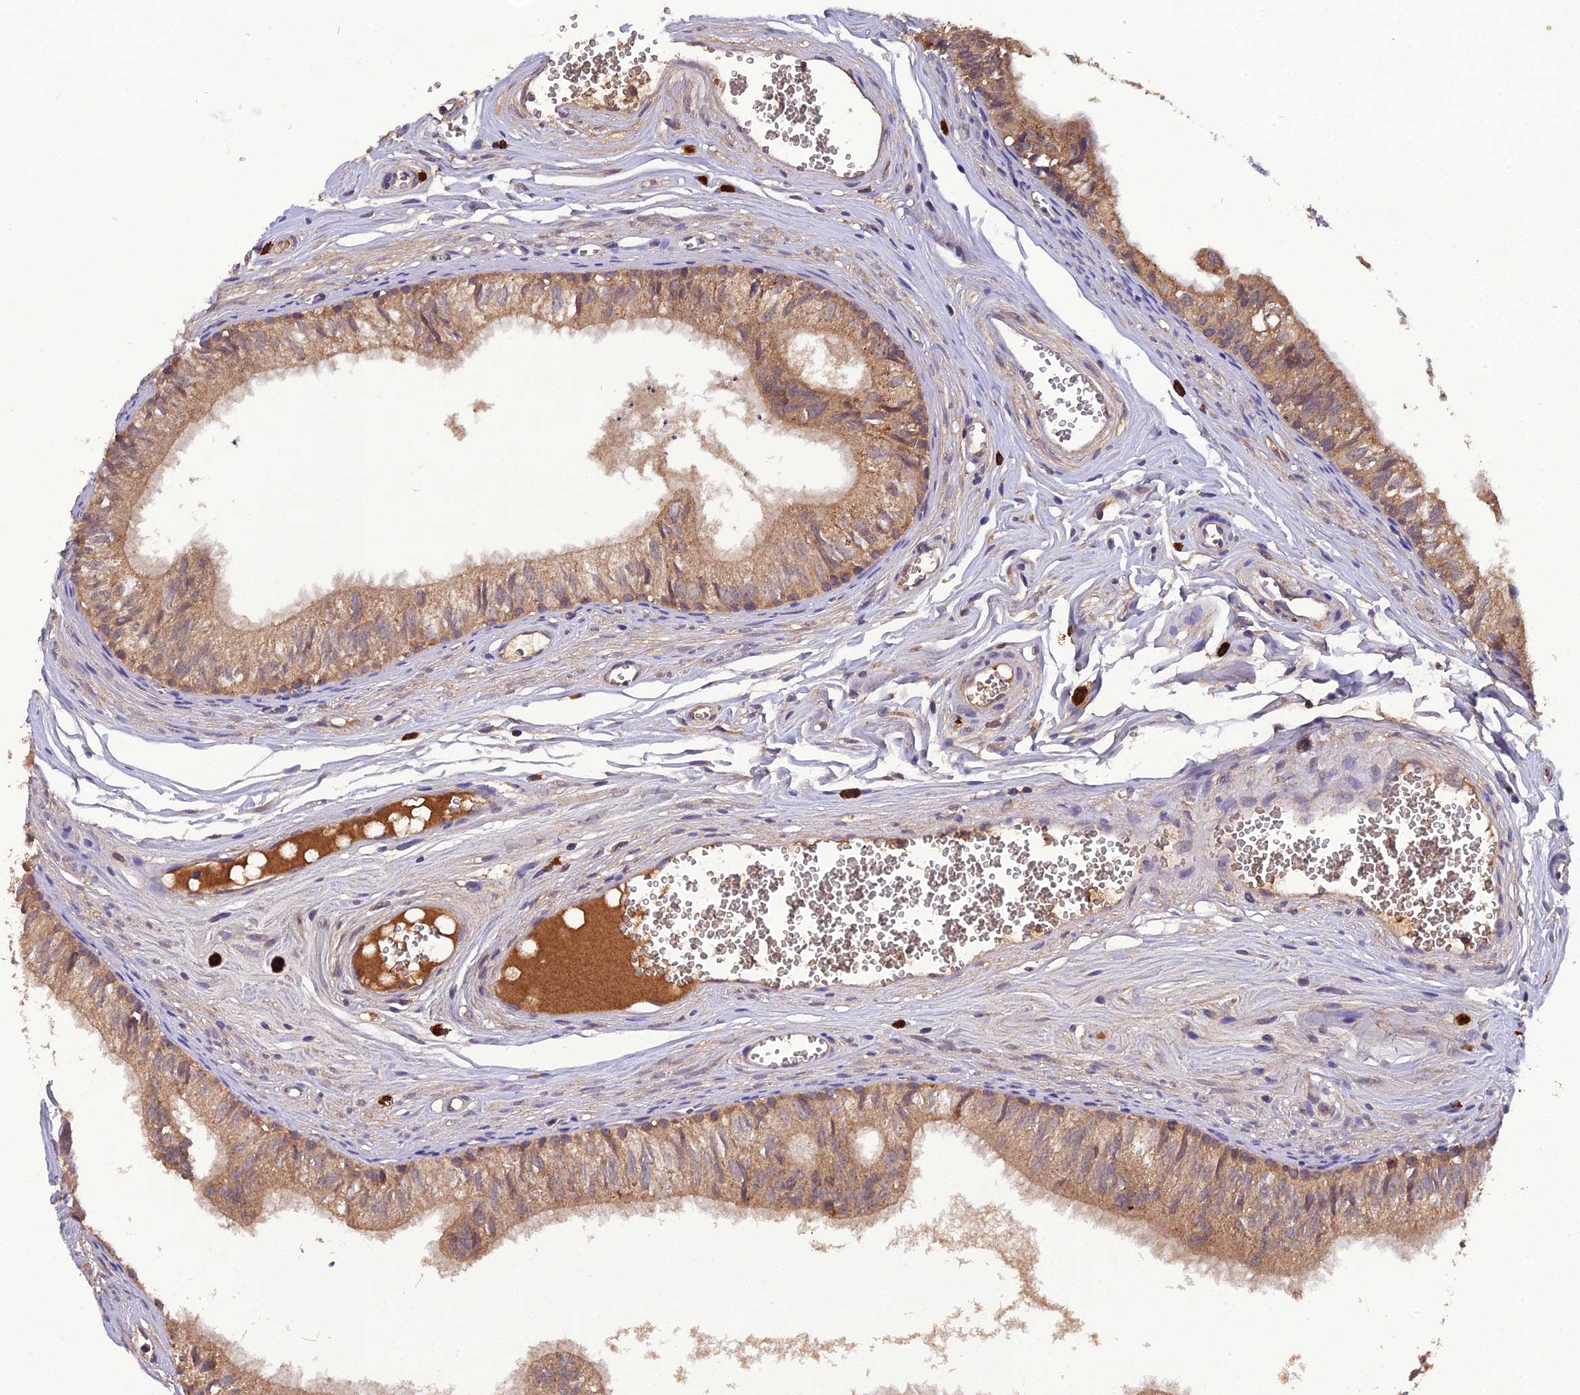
{"staining": {"intensity": "moderate", "quantity": ">75%", "location": "cytoplasmic/membranous"}, "tissue": "epididymis", "cell_type": "Glandular cells", "image_type": "normal", "snomed": [{"axis": "morphology", "description": "Normal tissue, NOS"}, {"axis": "topography", "description": "Epididymis"}], "caption": "Epididymis was stained to show a protein in brown. There is medium levels of moderate cytoplasmic/membranous positivity in about >75% of glandular cells. Nuclei are stained in blue.", "gene": "TMEM258", "patient": {"sex": "male", "age": 36}}